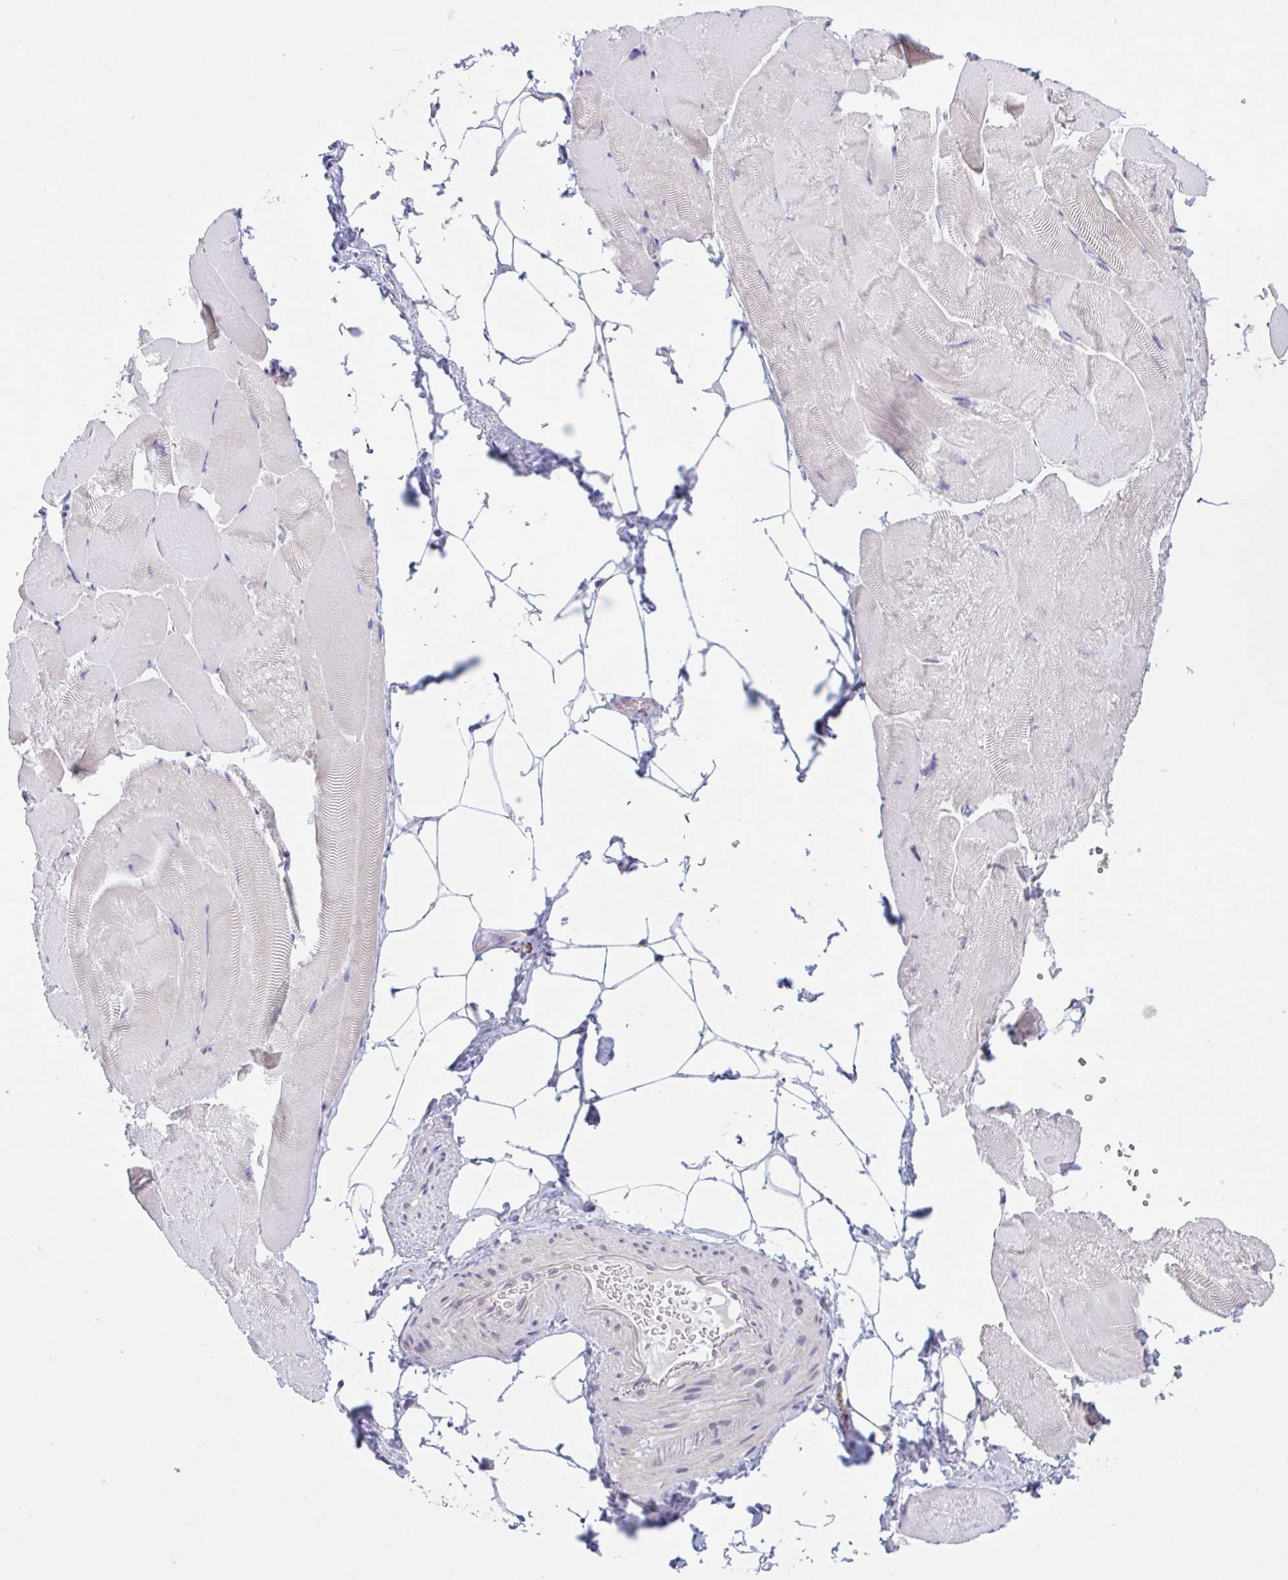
{"staining": {"intensity": "negative", "quantity": "none", "location": "none"}, "tissue": "skeletal muscle", "cell_type": "Myocytes", "image_type": "normal", "snomed": [{"axis": "morphology", "description": "Normal tissue, NOS"}, {"axis": "topography", "description": "Skeletal muscle"}], "caption": "The image reveals no staining of myocytes in normal skeletal muscle. (DAB (3,3'-diaminobenzidine) immunohistochemistry, high magnification).", "gene": "CDH19", "patient": {"sex": "female", "age": 64}}